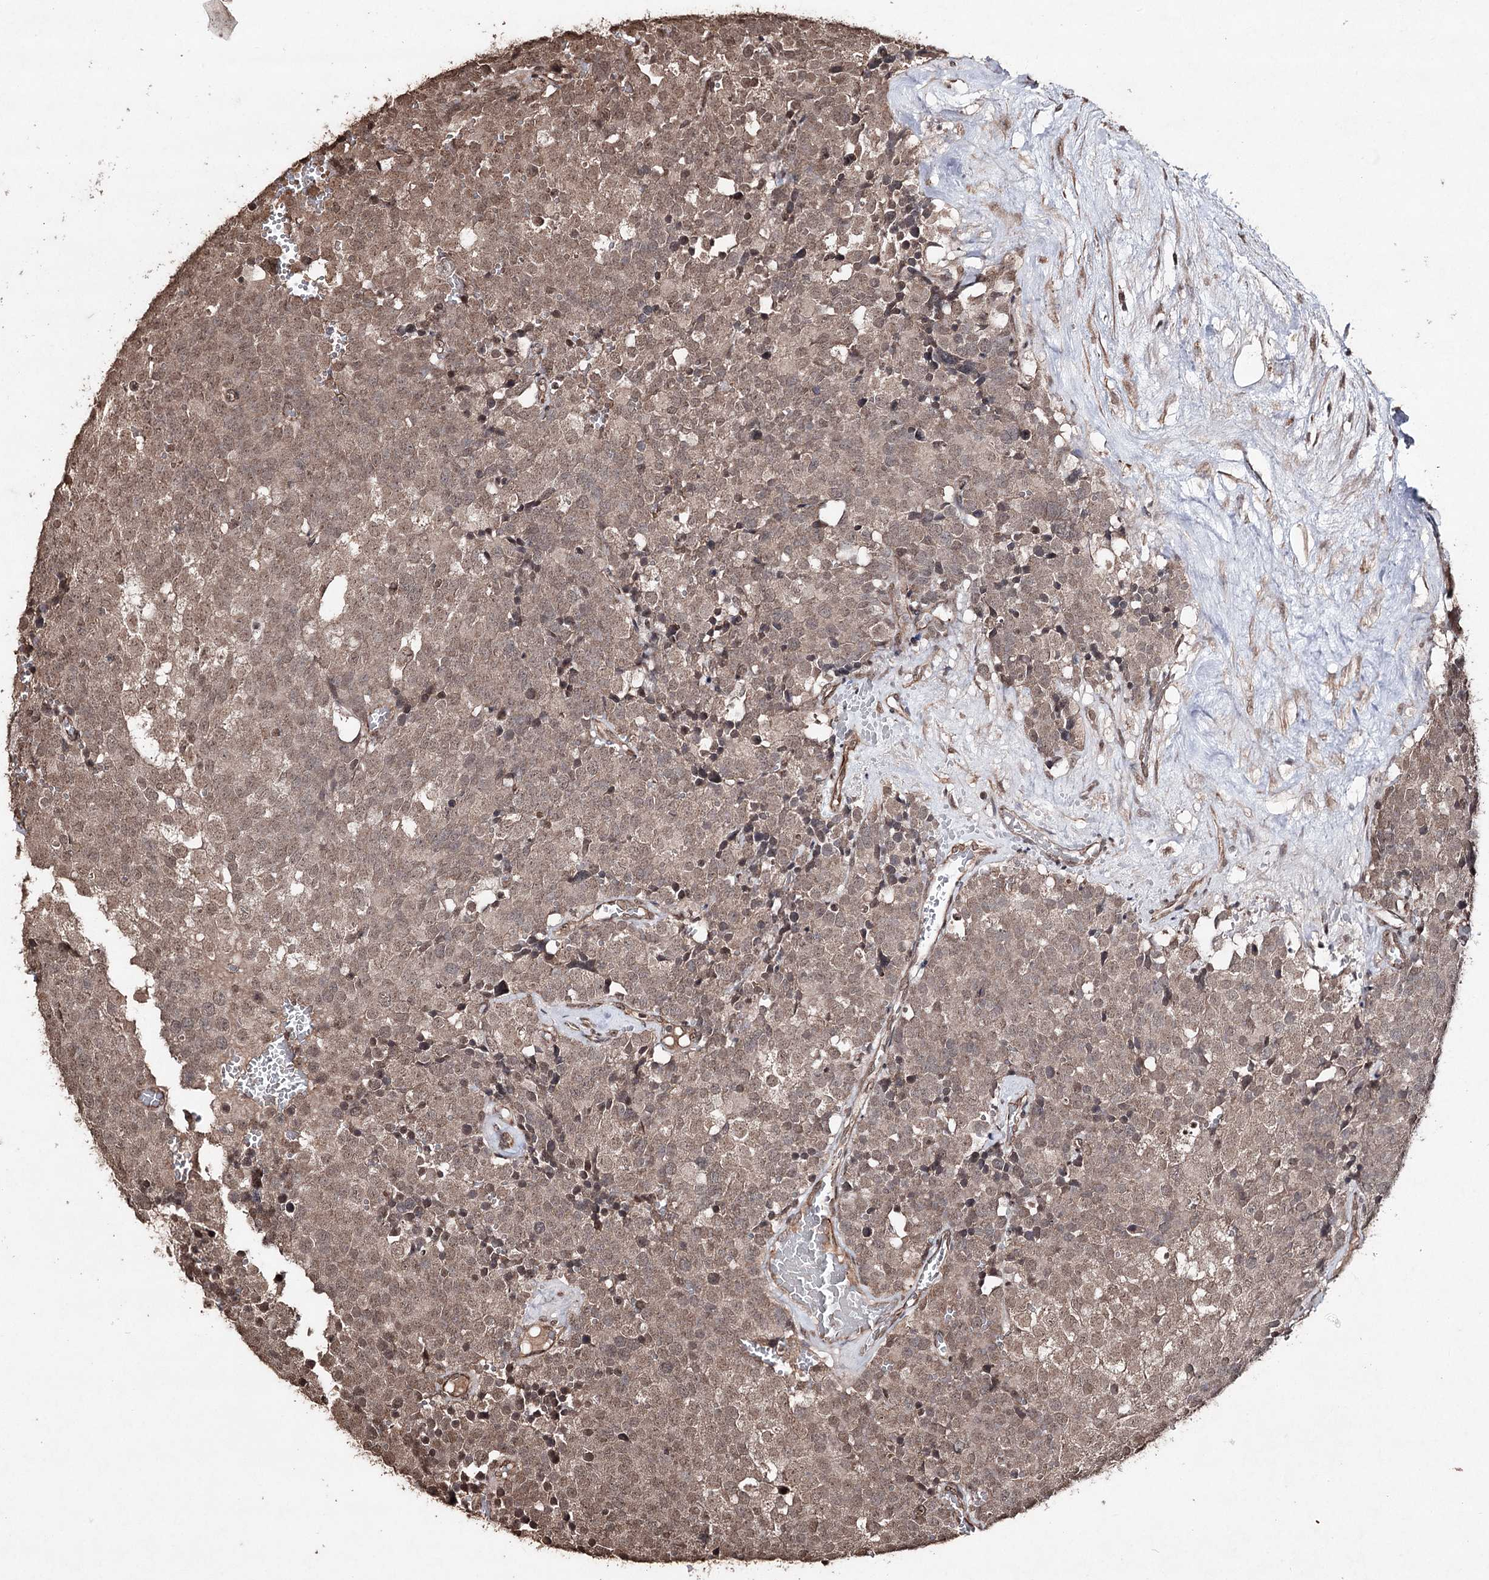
{"staining": {"intensity": "weak", "quantity": ">75%", "location": "nuclear"}, "tissue": "testis cancer", "cell_type": "Tumor cells", "image_type": "cancer", "snomed": [{"axis": "morphology", "description": "Seminoma, NOS"}, {"axis": "topography", "description": "Testis"}], "caption": "Immunohistochemical staining of human testis seminoma displays low levels of weak nuclear protein expression in approximately >75% of tumor cells.", "gene": "ATG14", "patient": {"sex": "male", "age": 71}}